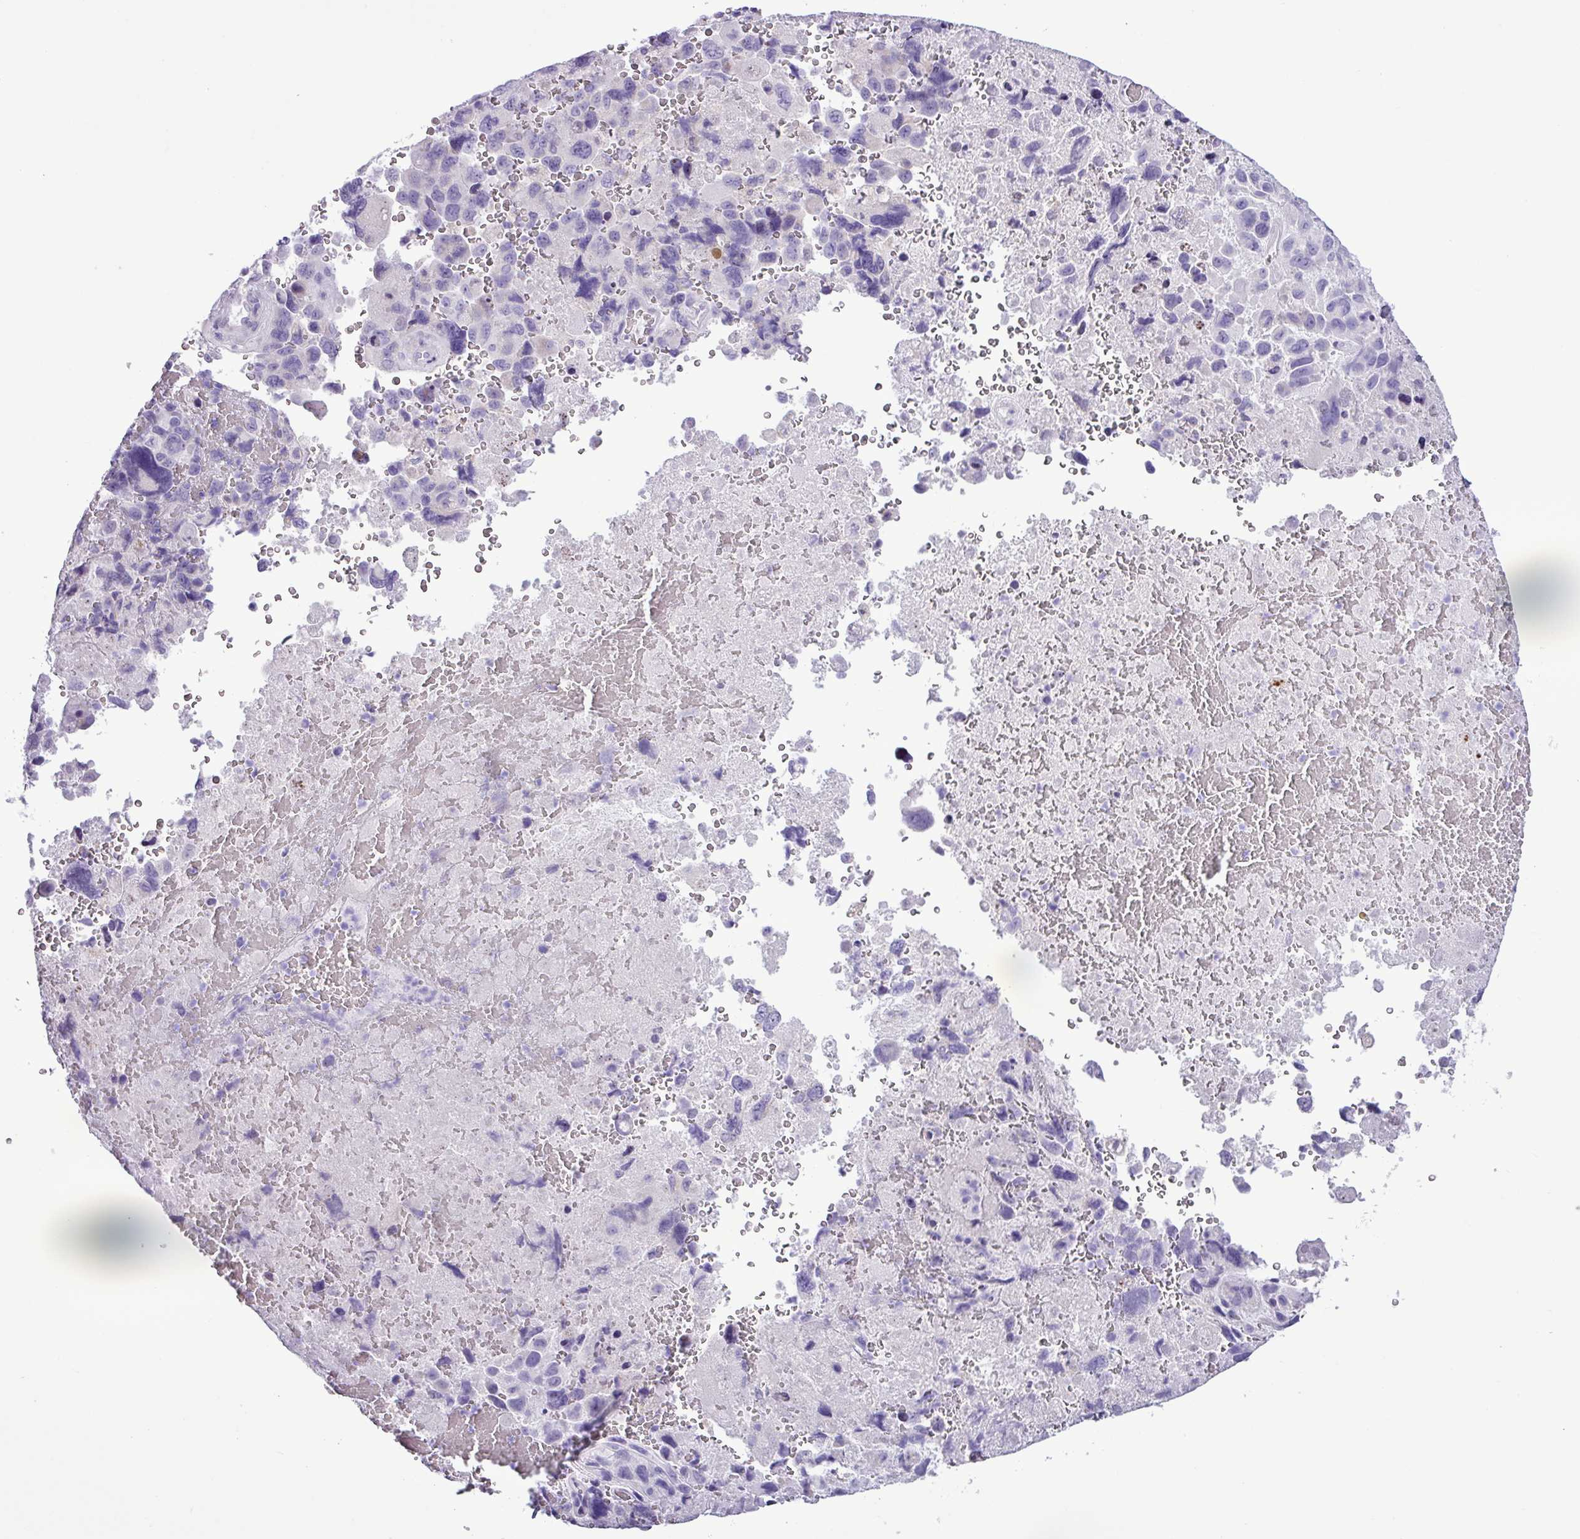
{"staining": {"intensity": "negative", "quantity": "none", "location": "none"}, "tissue": "melanoma", "cell_type": "Tumor cells", "image_type": "cancer", "snomed": [{"axis": "morphology", "description": "Malignant melanoma, Metastatic site"}, {"axis": "topography", "description": "Brain"}], "caption": "This is a micrograph of IHC staining of malignant melanoma (metastatic site), which shows no staining in tumor cells.", "gene": "ALDH3A1", "patient": {"sex": "female", "age": 53}}